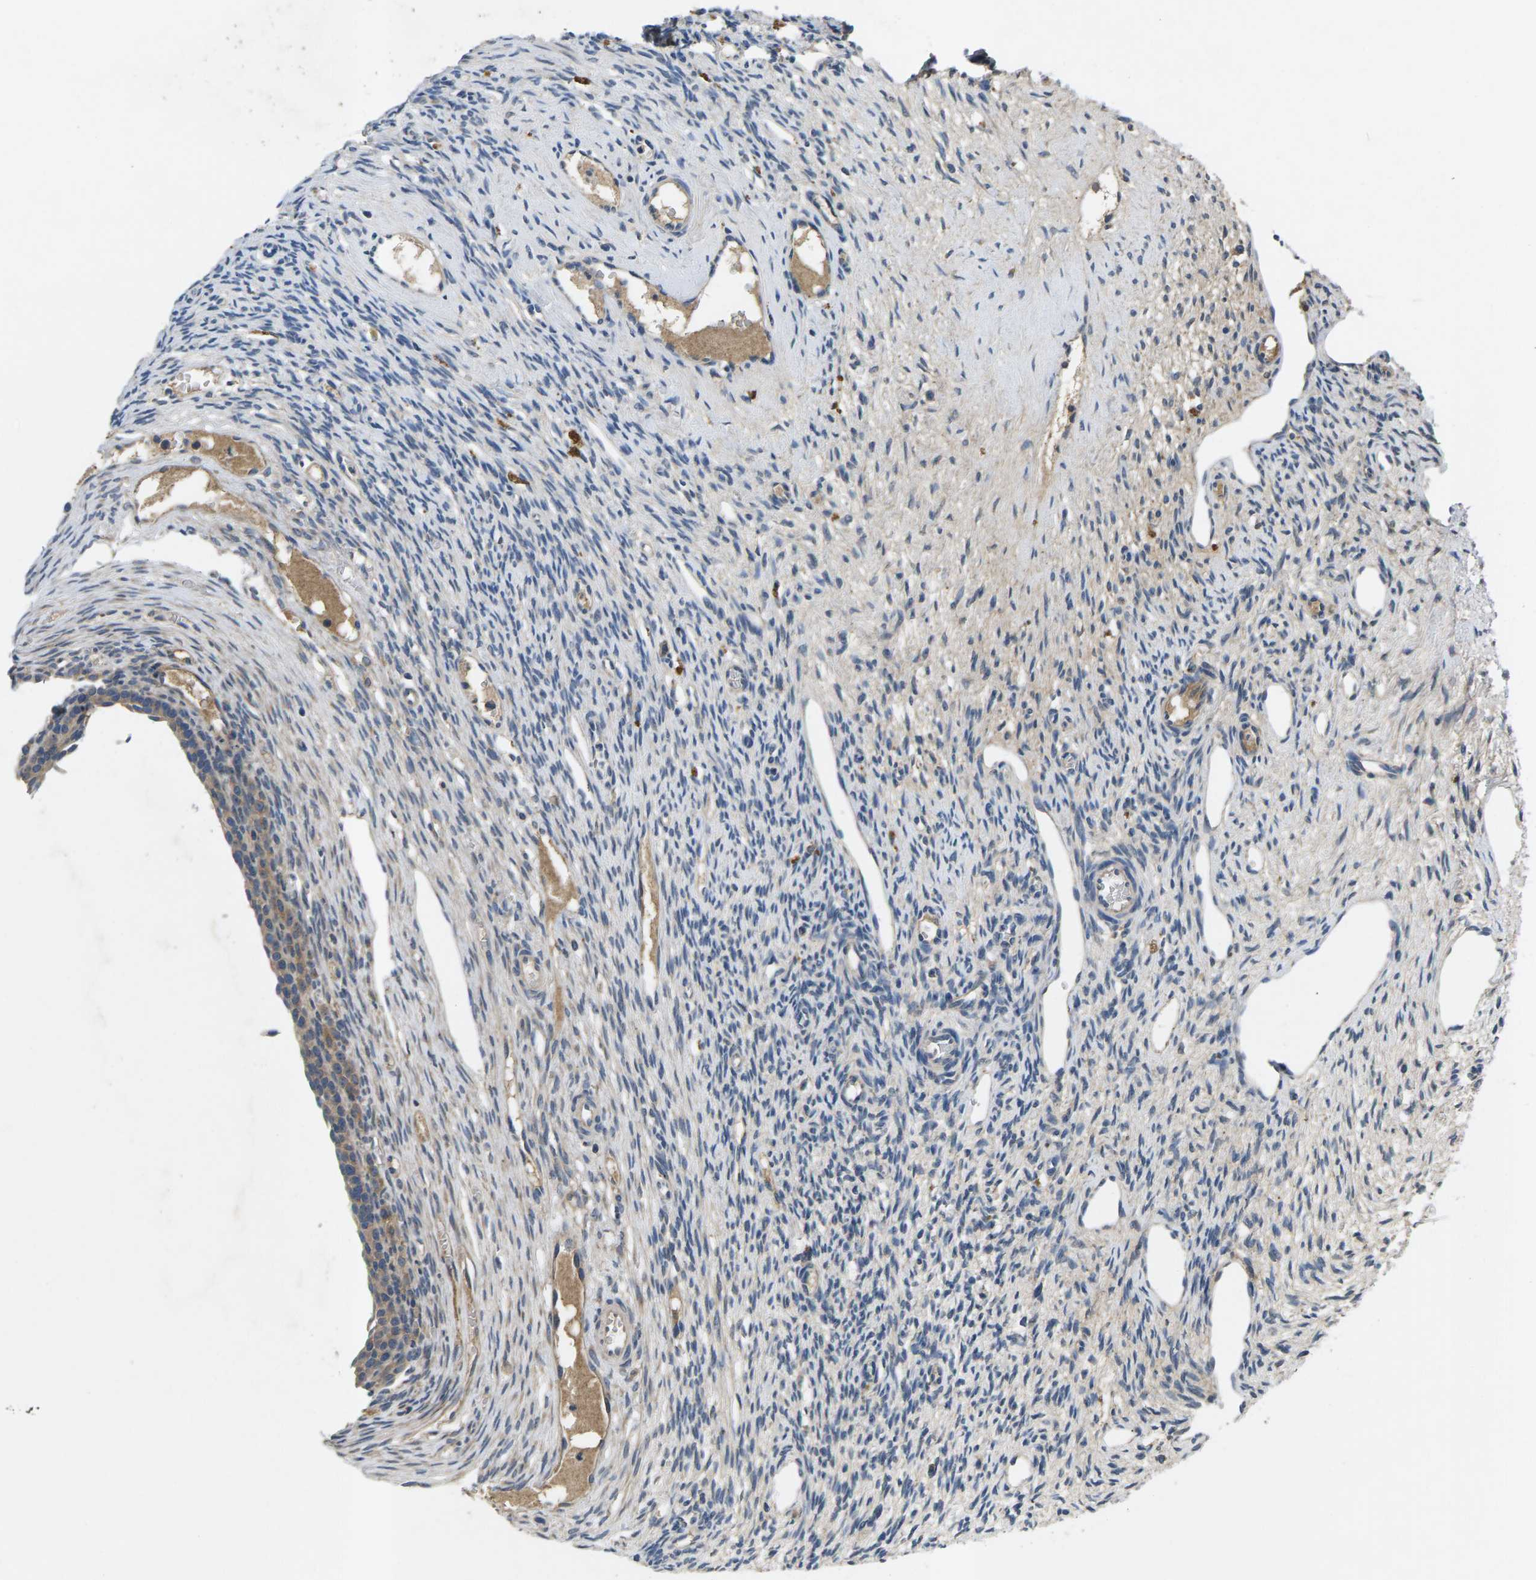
{"staining": {"intensity": "weak", "quantity": "25%-75%", "location": "cytoplasmic/membranous"}, "tissue": "ovary", "cell_type": "Ovarian stroma cells", "image_type": "normal", "snomed": [{"axis": "morphology", "description": "Normal tissue, NOS"}, {"axis": "topography", "description": "Ovary"}], "caption": "Protein staining of unremarkable ovary exhibits weak cytoplasmic/membranous staining in approximately 25%-75% of ovarian stroma cells.", "gene": "ERGIC3", "patient": {"sex": "female", "age": 33}}